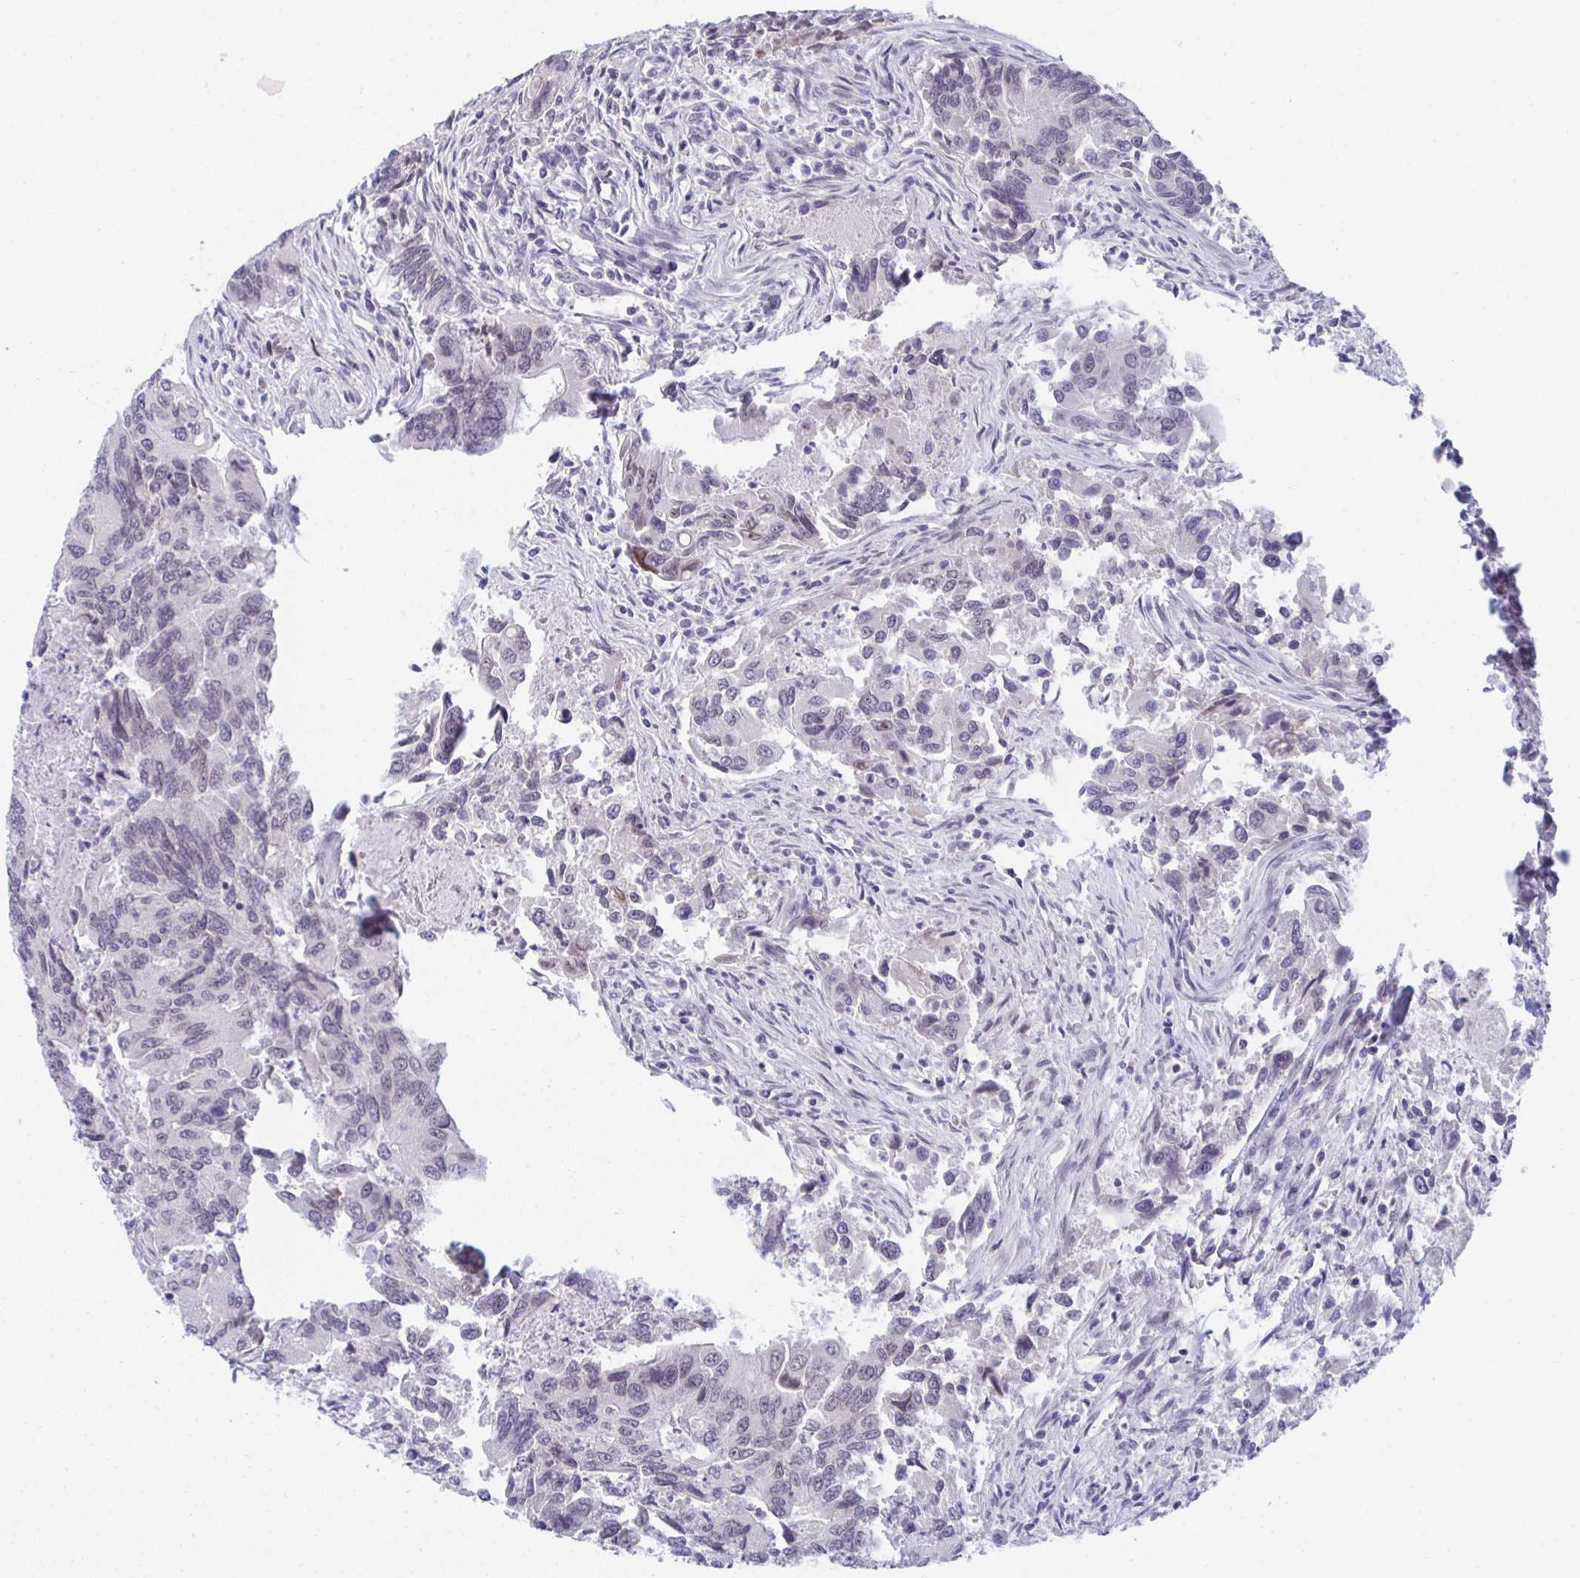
{"staining": {"intensity": "weak", "quantity": "<25%", "location": "nuclear"}, "tissue": "colorectal cancer", "cell_type": "Tumor cells", "image_type": "cancer", "snomed": [{"axis": "morphology", "description": "Adenocarcinoma, NOS"}, {"axis": "topography", "description": "Colon"}], "caption": "The photomicrograph displays no significant staining in tumor cells of colorectal cancer (adenocarcinoma).", "gene": "BMAL2", "patient": {"sex": "female", "age": 67}}